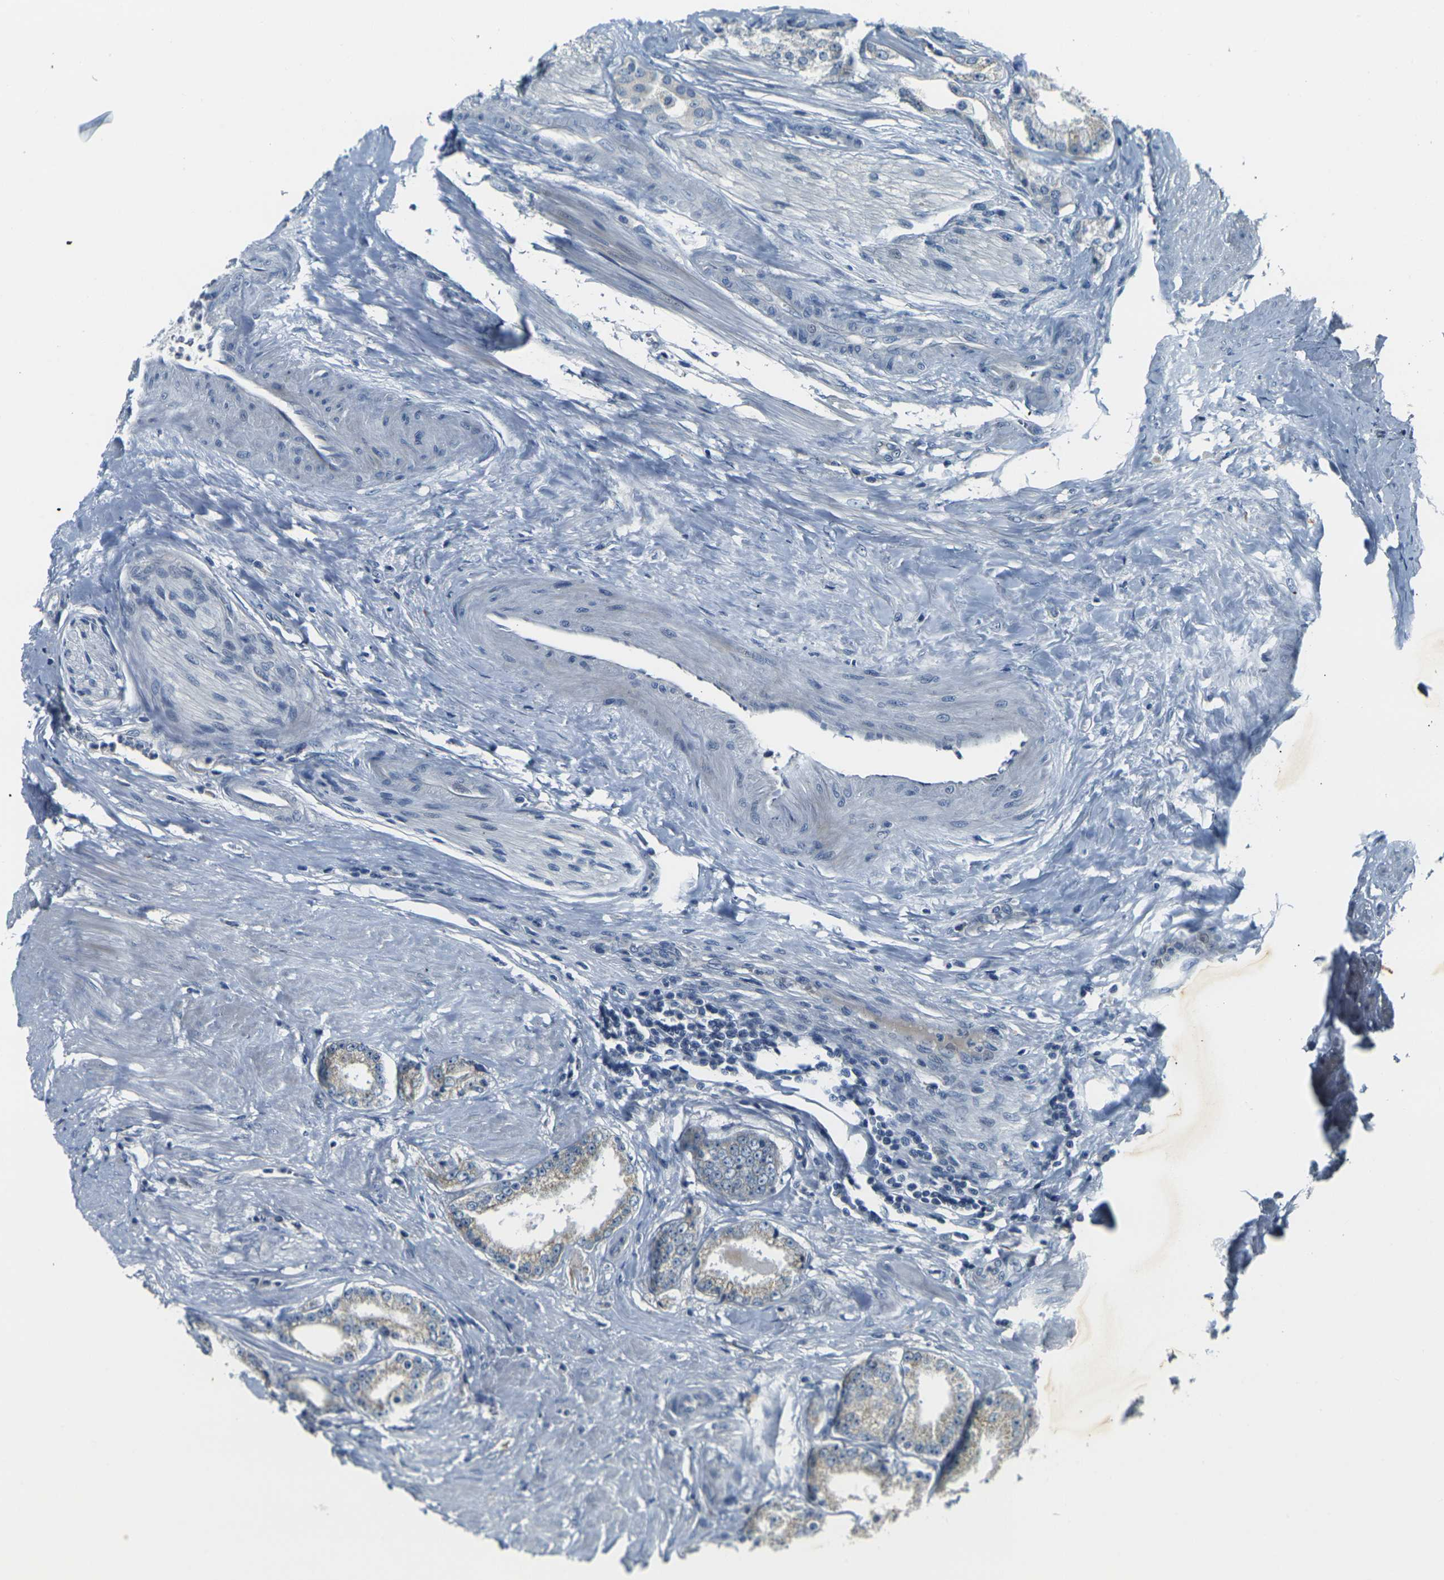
{"staining": {"intensity": "weak", "quantity": "<25%", "location": "cytoplasmic/membranous"}, "tissue": "prostate cancer", "cell_type": "Tumor cells", "image_type": "cancer", "snomed": [{"axis": "morphology", "description": "Adenocarcinoma, Low grade"}, {"axis": "topography", "description": "Prostate"}], "caption": "This is an immunohistochemistry histopathology image of prostate low-grade adenocarcinoma. There is no staining in tumor cells.", "gene": "SHISAL2B", "patient": {"sex": "male", "age": 63}}